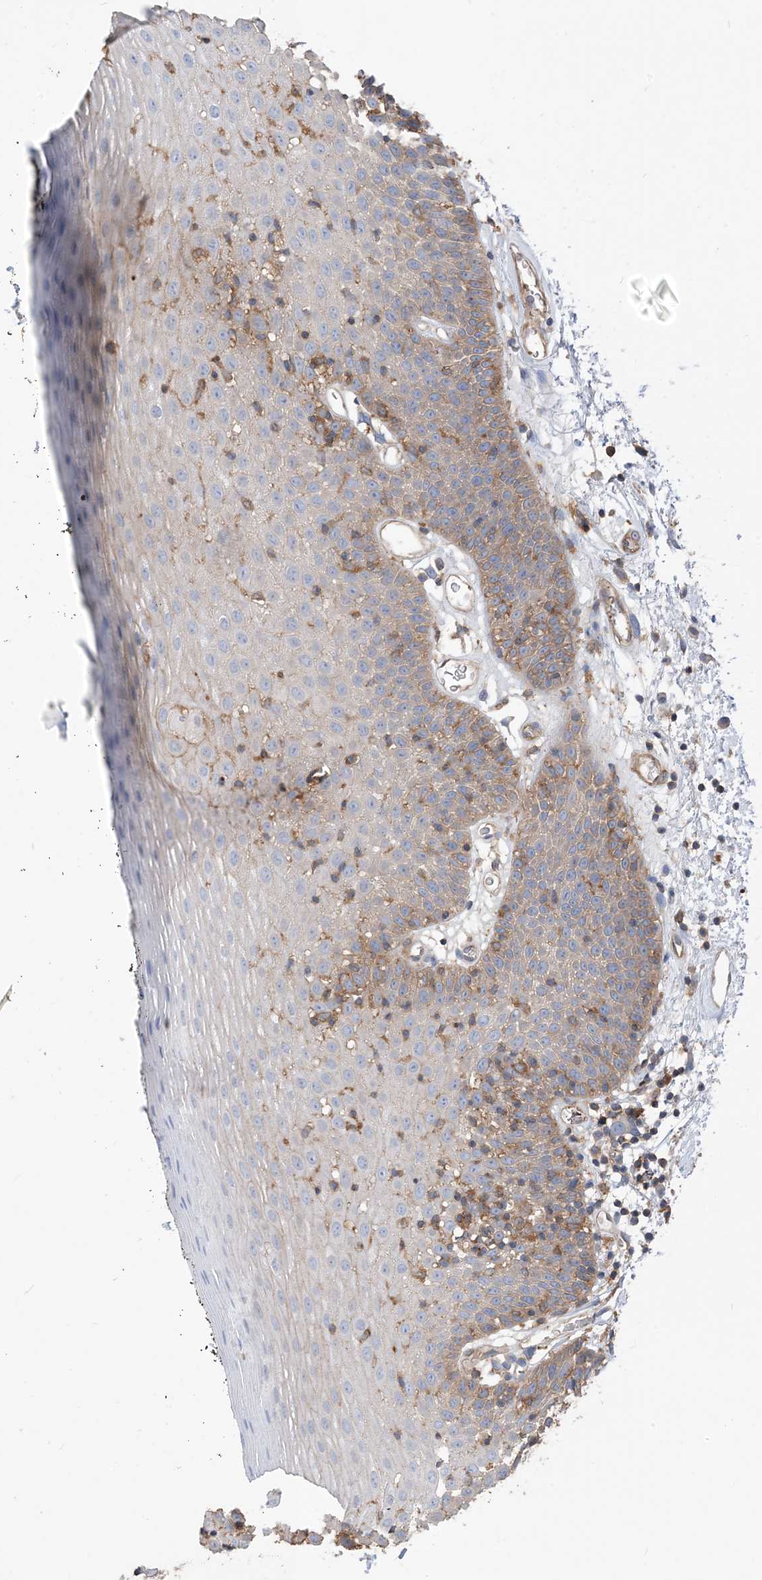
{"staining": {"intensity": "moderate", "quantity": "<25%", "location": "cytoplasmic/membranous"}, "tissue": "oral mucosa", "cell_type": "Squamous epithelial cells", "image_type": "normal", "snomed": [{"axis": "morphology", "description": "Normal tissue, NOS"}, {"axis": "topography", "description": "Oral tissue"}], "caption": "IHC photomicrograph of unremarkable oral mucosa: oral mucosa stained using immunohistochemistry (IHC) displays low levels of moderate protein expression localized specifically in the cytoplasmic/membranous of squamous epithelial cells, appearing as a cytoplasmic/membranous brown color.", "gene": "PARVG", "patient": {"sex": "male", "age": 74}}